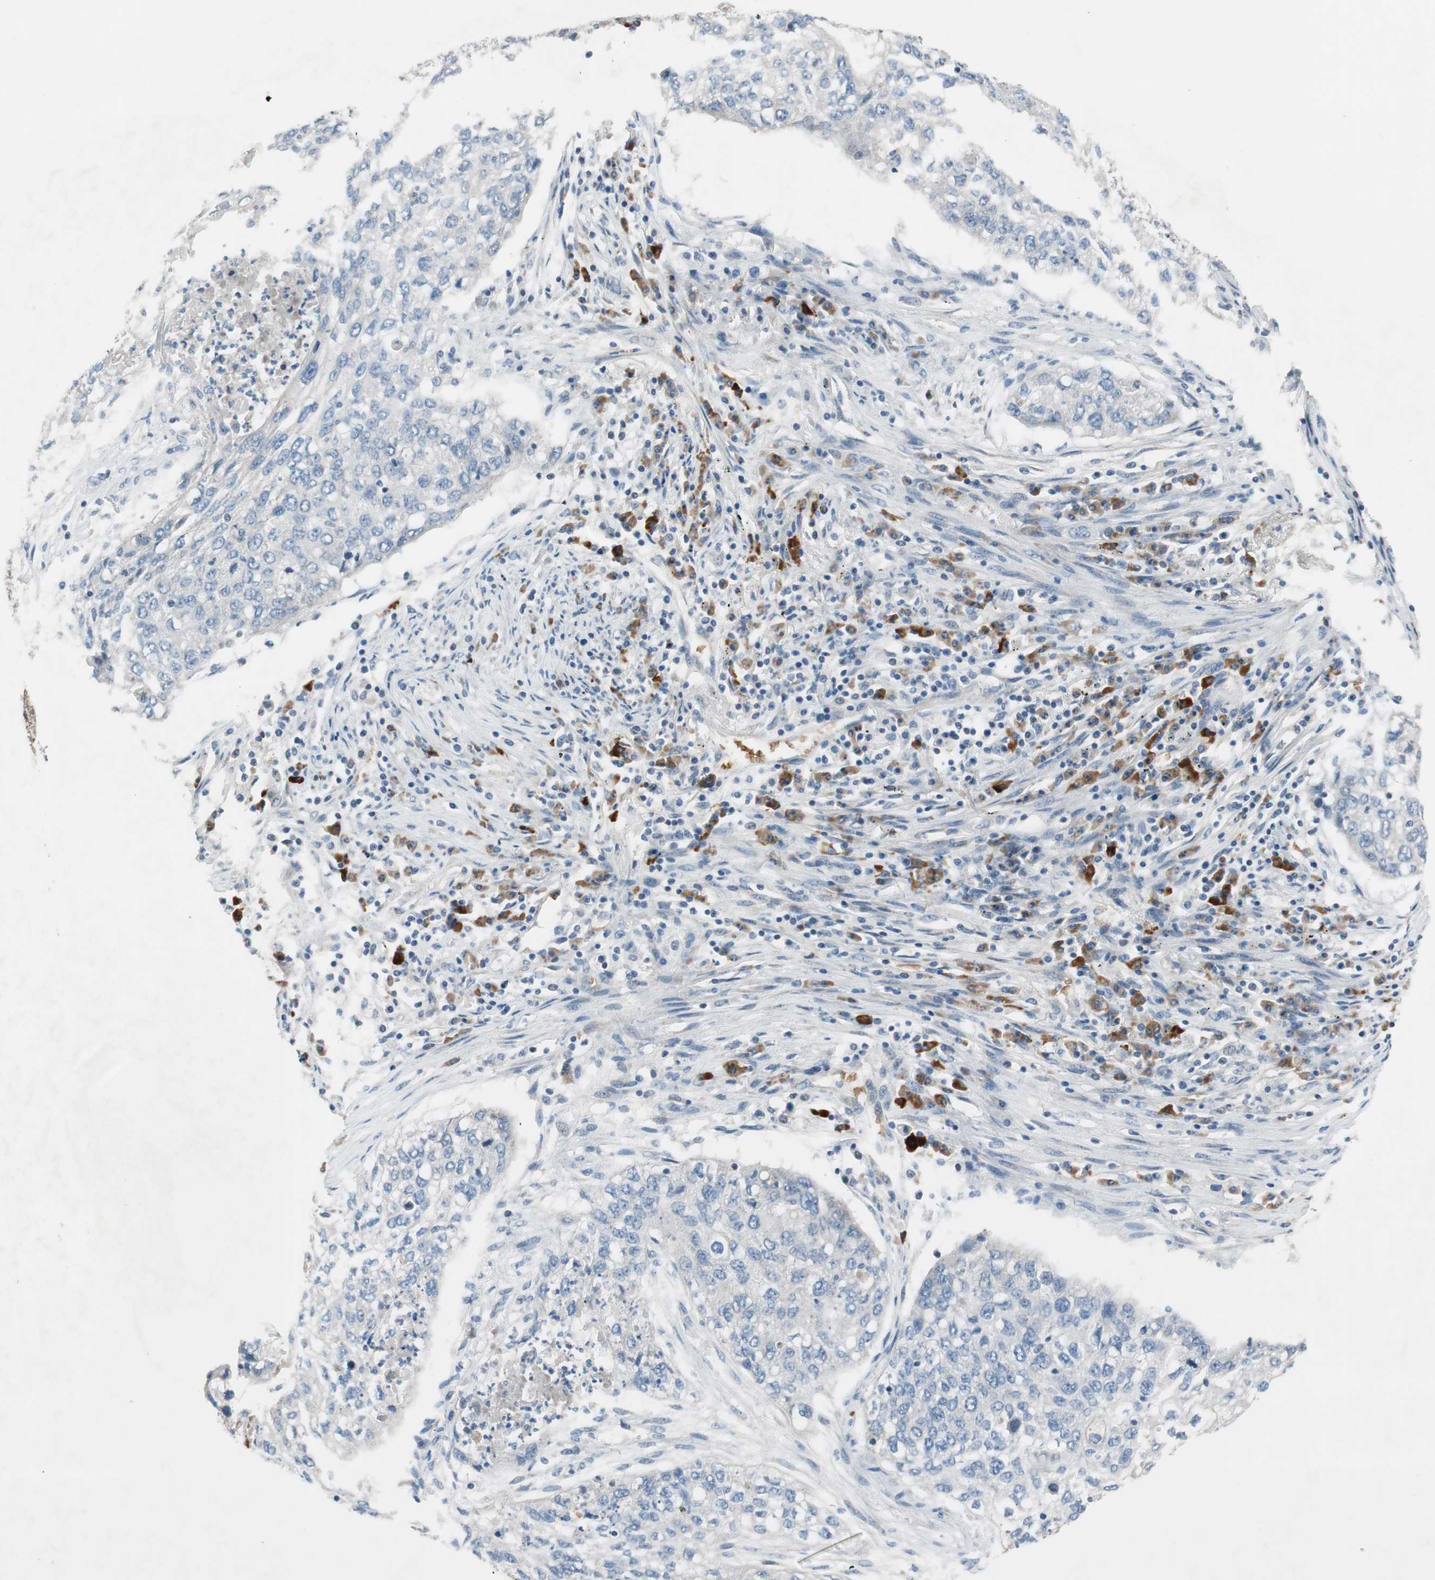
{"staining": {"intensity": "negative", "quantity": "none", "location": "none"}, "tissue": "lung cancer", "cell_type": "Tumor cells", "image_type": "cancer", "snomed": [{"axis": "morphology", "description": "Squamous cell carcinoma, NOS"}, {"axis": "topography", "description": "Lung"}], "caption": "This is a photomicrograph of immunohistochemistry staining of squamous cell carcinoma (lung), which shows no staining in tumor cells.", "gene": "GYPC", "patient": {"sex": "female", "age": 63}}